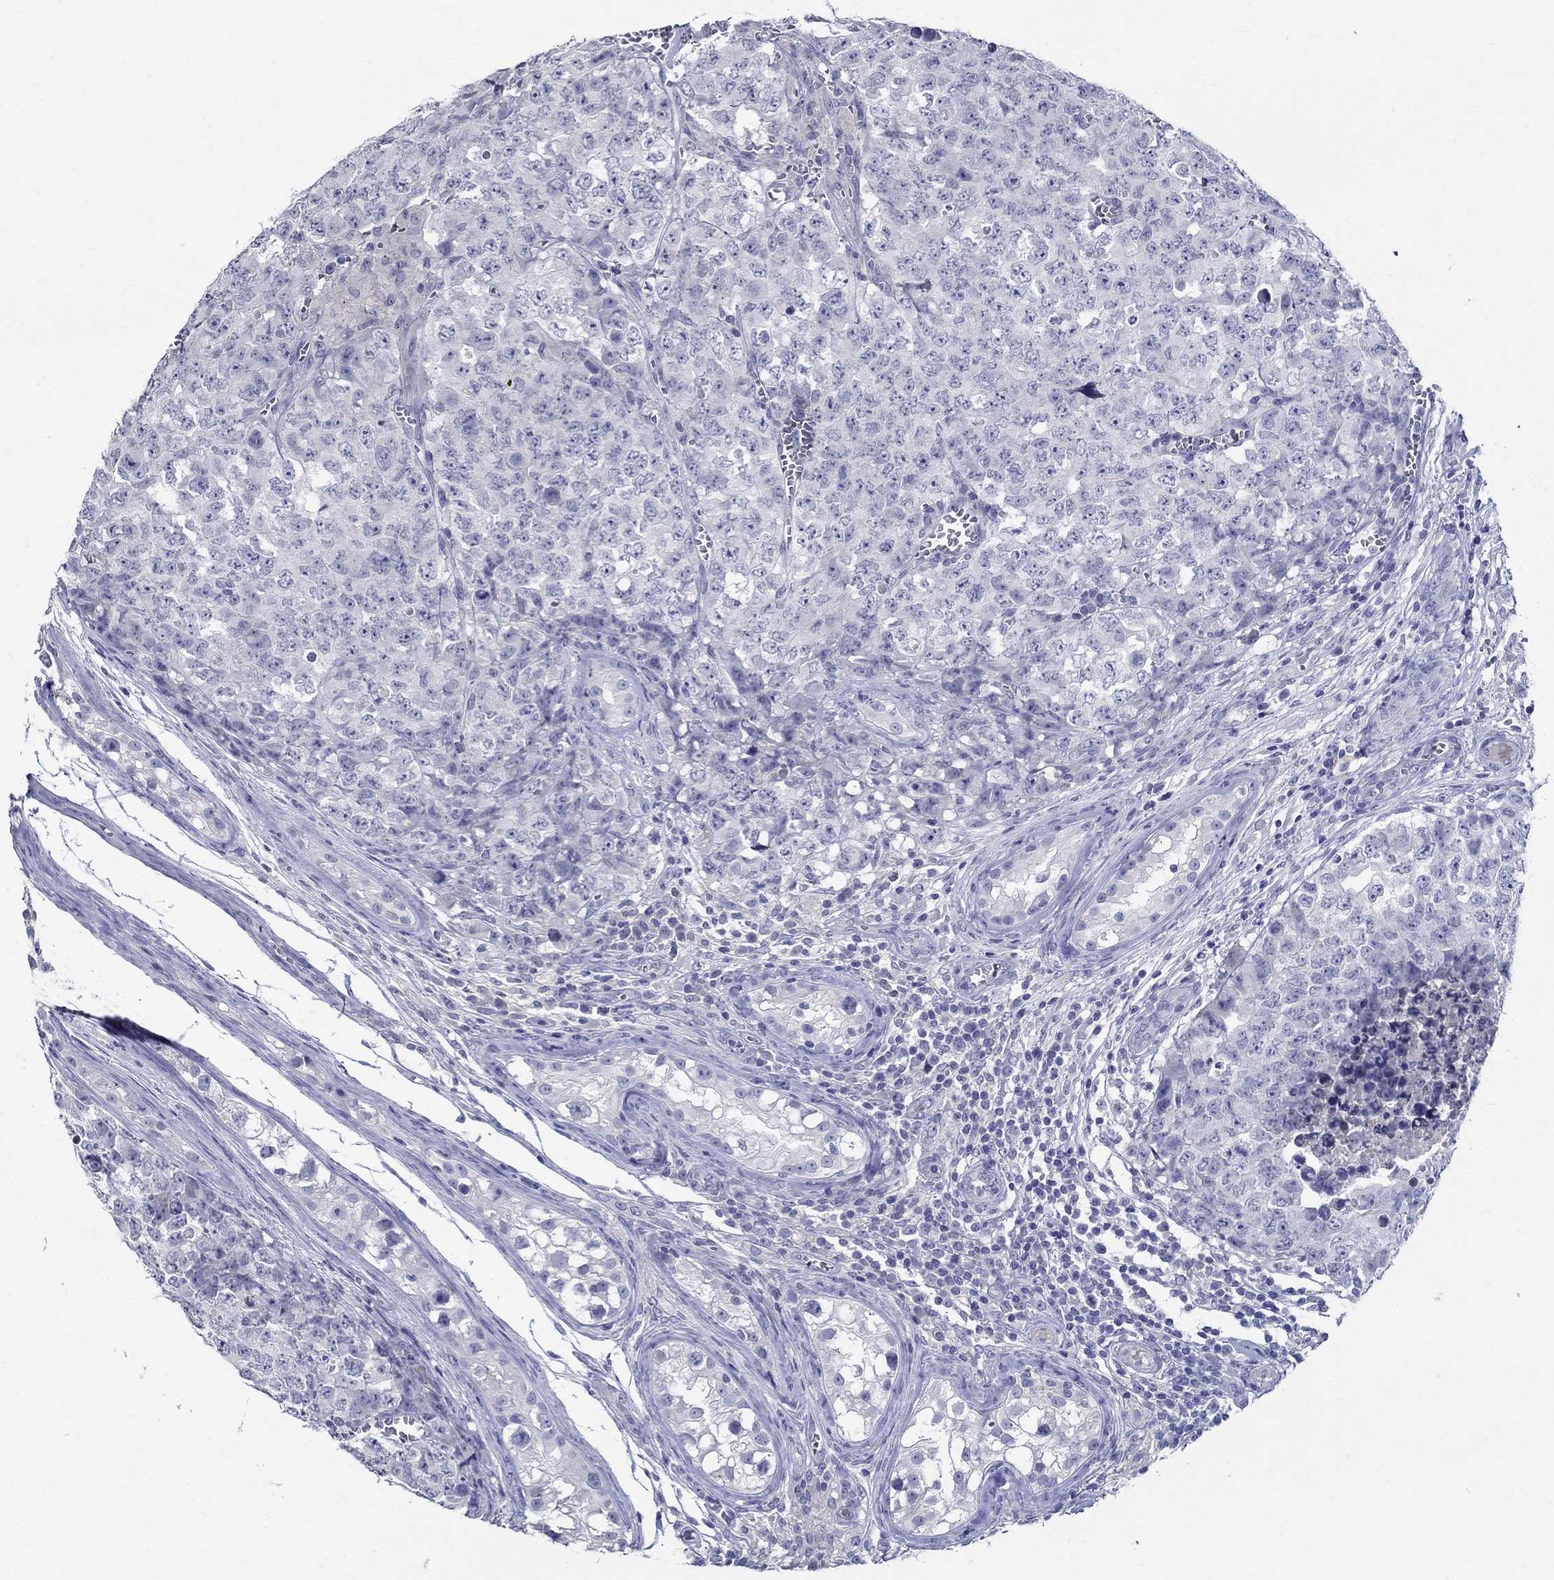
{"staining": {"intensity": "negative", "quantity": "none", "location": "none"}, "tissue": "testis cancer", "cell_type": "Tumor cells", "image_type": "cancer", "snomed": [{"axis": "morphology", "description": "Carcinoma, Embryonal, NOS"}, {"axis": "topography", "description": "Testis"}], "caption": "Immunohistochemical staining of embryonal carcinoma (testis) shows no significant expression in tumor cells. (DAB (3,3'-diaminobenzidine) IHC, high magnification).", "gene": "CETN1", "patient": {"sex": "male", "age": 23}}